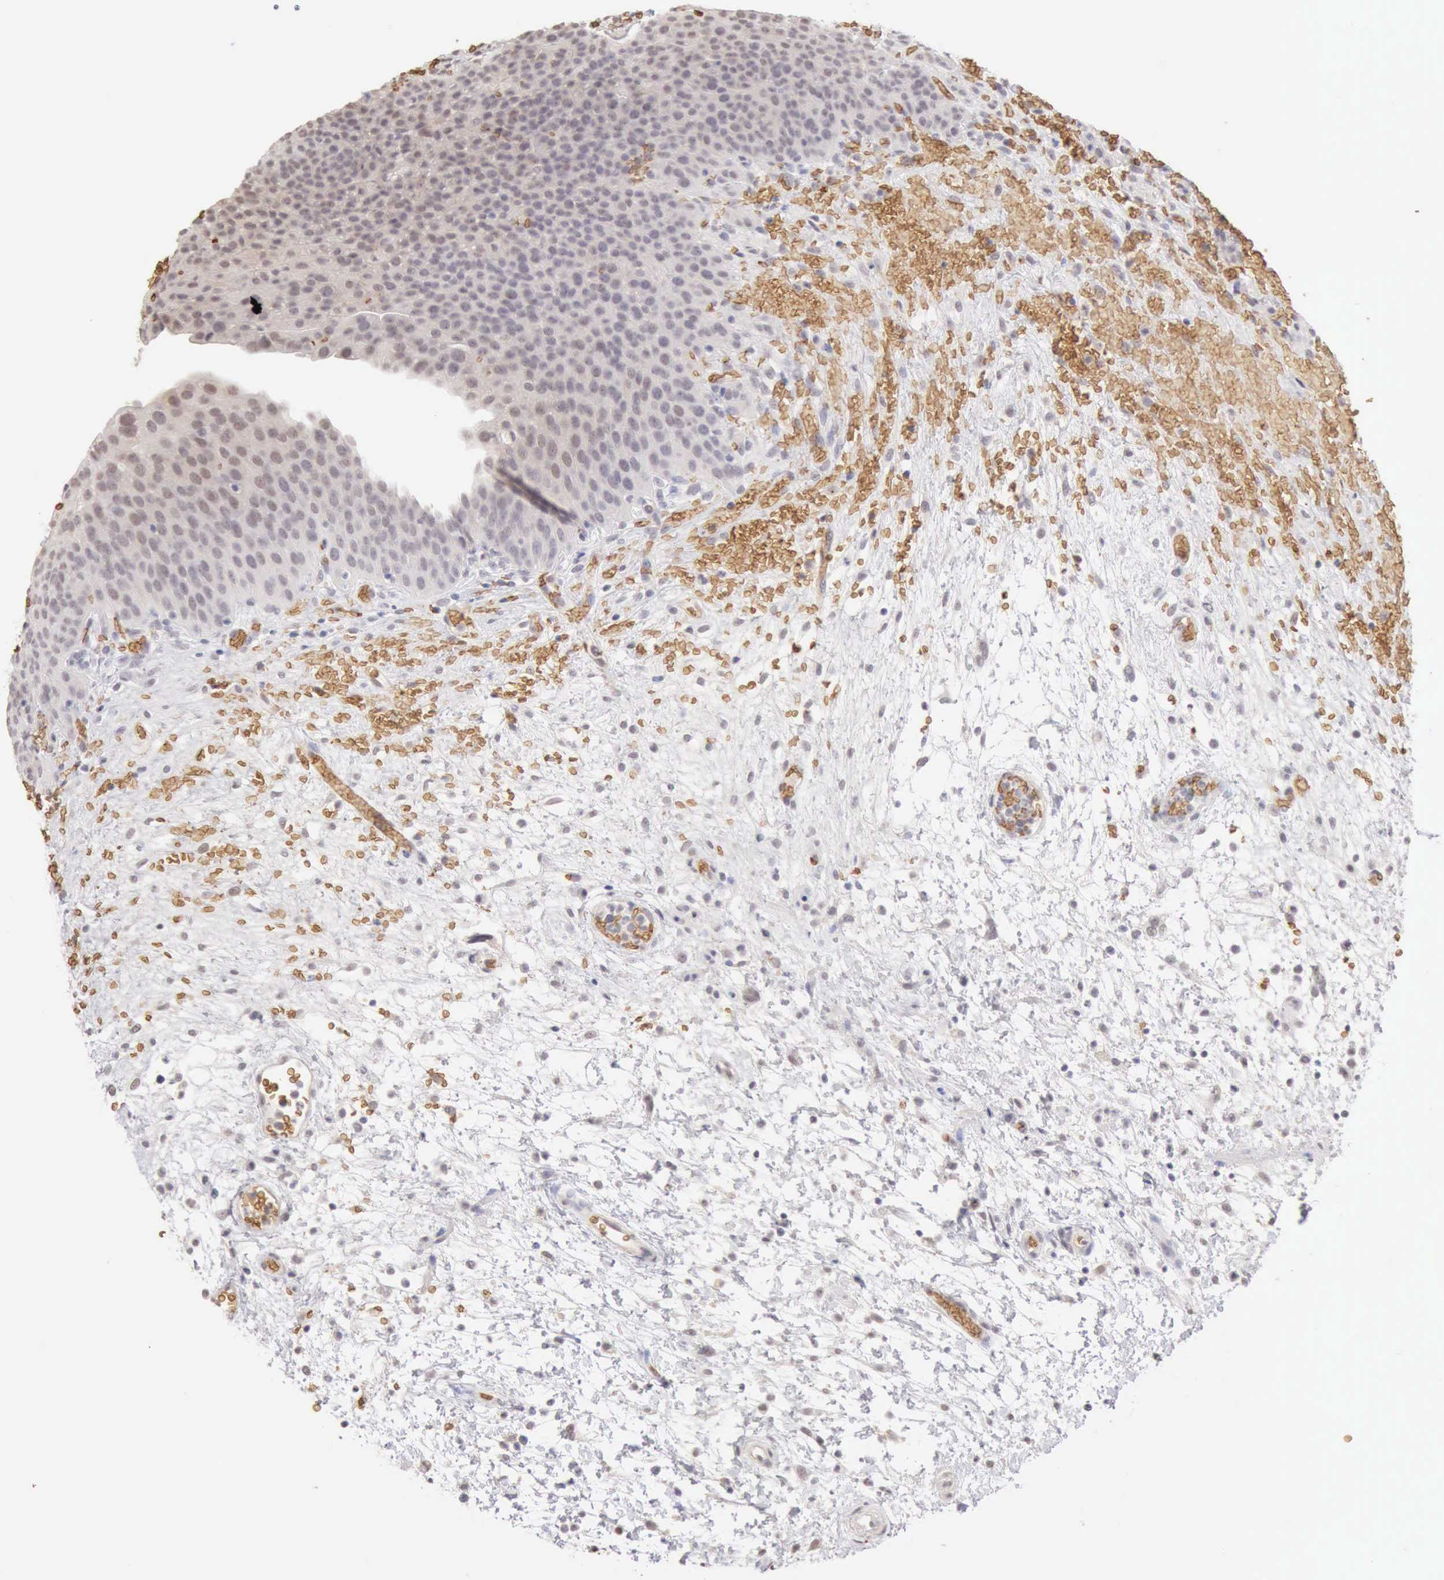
{"staining": {"intensity": "weak", "quantity": "25%-75%", "location": "nuclear"}, "tissue": "urinary bladder", "cell_type": "Urothelial cells", "image_type": "normal", "snomed": [{"axis": "morphology", "description": "Normal tissue, NOS"}, {"axis": "topography", "description": "Smooth muscle"}, {"axis": "topography", "description": "Urinary bladder"}], "caption": "Brown immunohistochemical staining in benign human urinary bladder demonstrates weak nuclear staining in about 25%-75% of urothelial cells.", "gene": "CFI", "patient": {"sex": "male", "age": 35}}